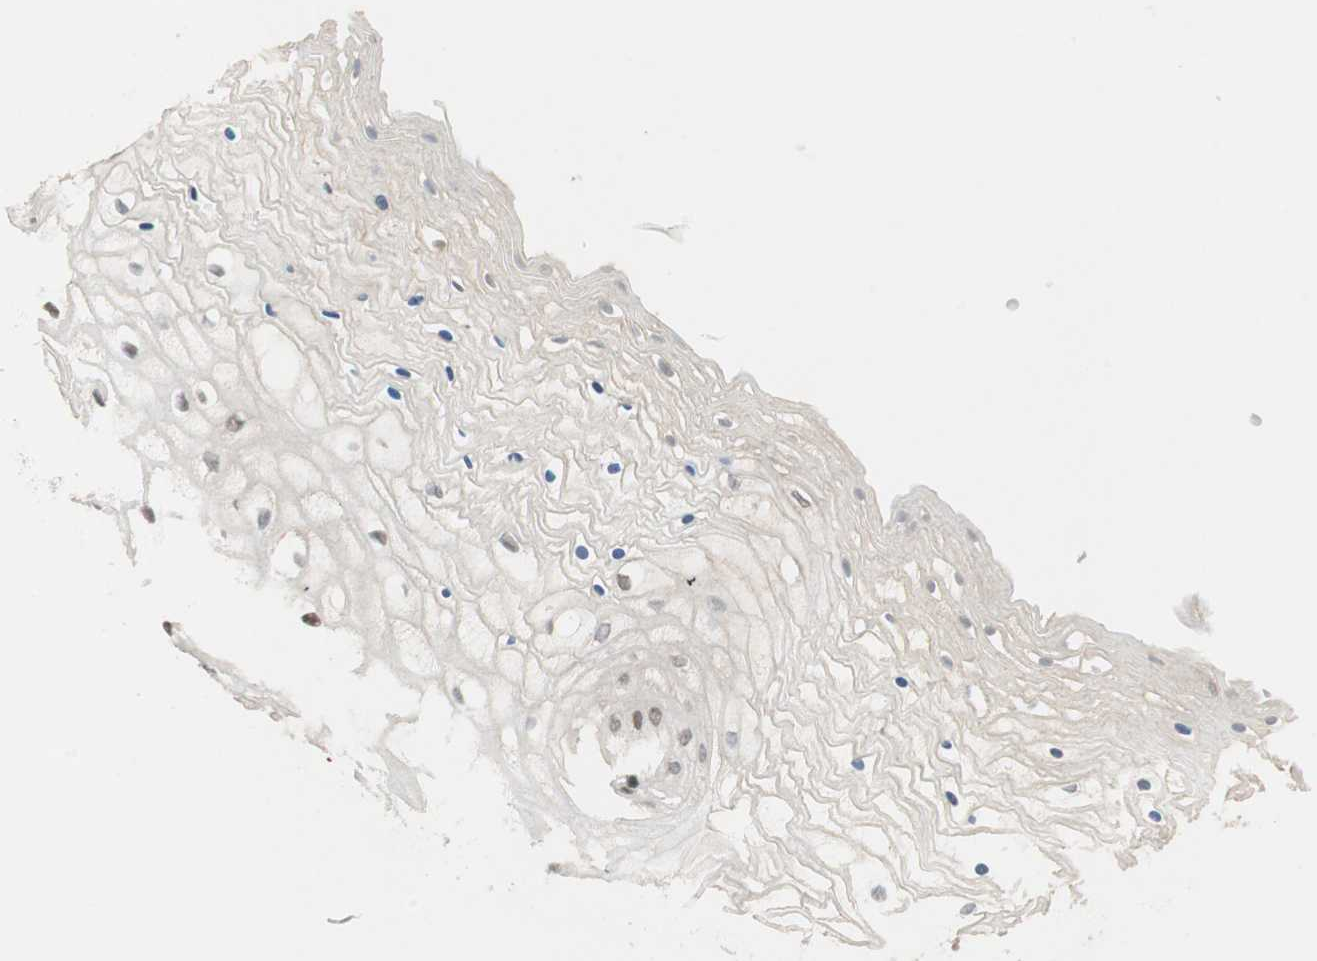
{"staining": {"intensity": "moderate", "quantity": "25%-75%", "location": "nuclear"}, "tissue": "vagina", "cell_type": "Squamous epithelial cells", "image_type": "normal", "snomed": [{"axis": "morphology", "description": "Normal tissue, NOS"}, {"axis": "topography", "description": "Vagina"}], "caption": "The histopathology image reveals staining of unremarkable vagina, revealing moderate nuclear protein positivity (brown color) within squamous epithelial cells. Ihc stains the protein in brown and the nuclei are stained blue.", "gene": "MDC1", "patient": {"sex": "female", "age": 34}}